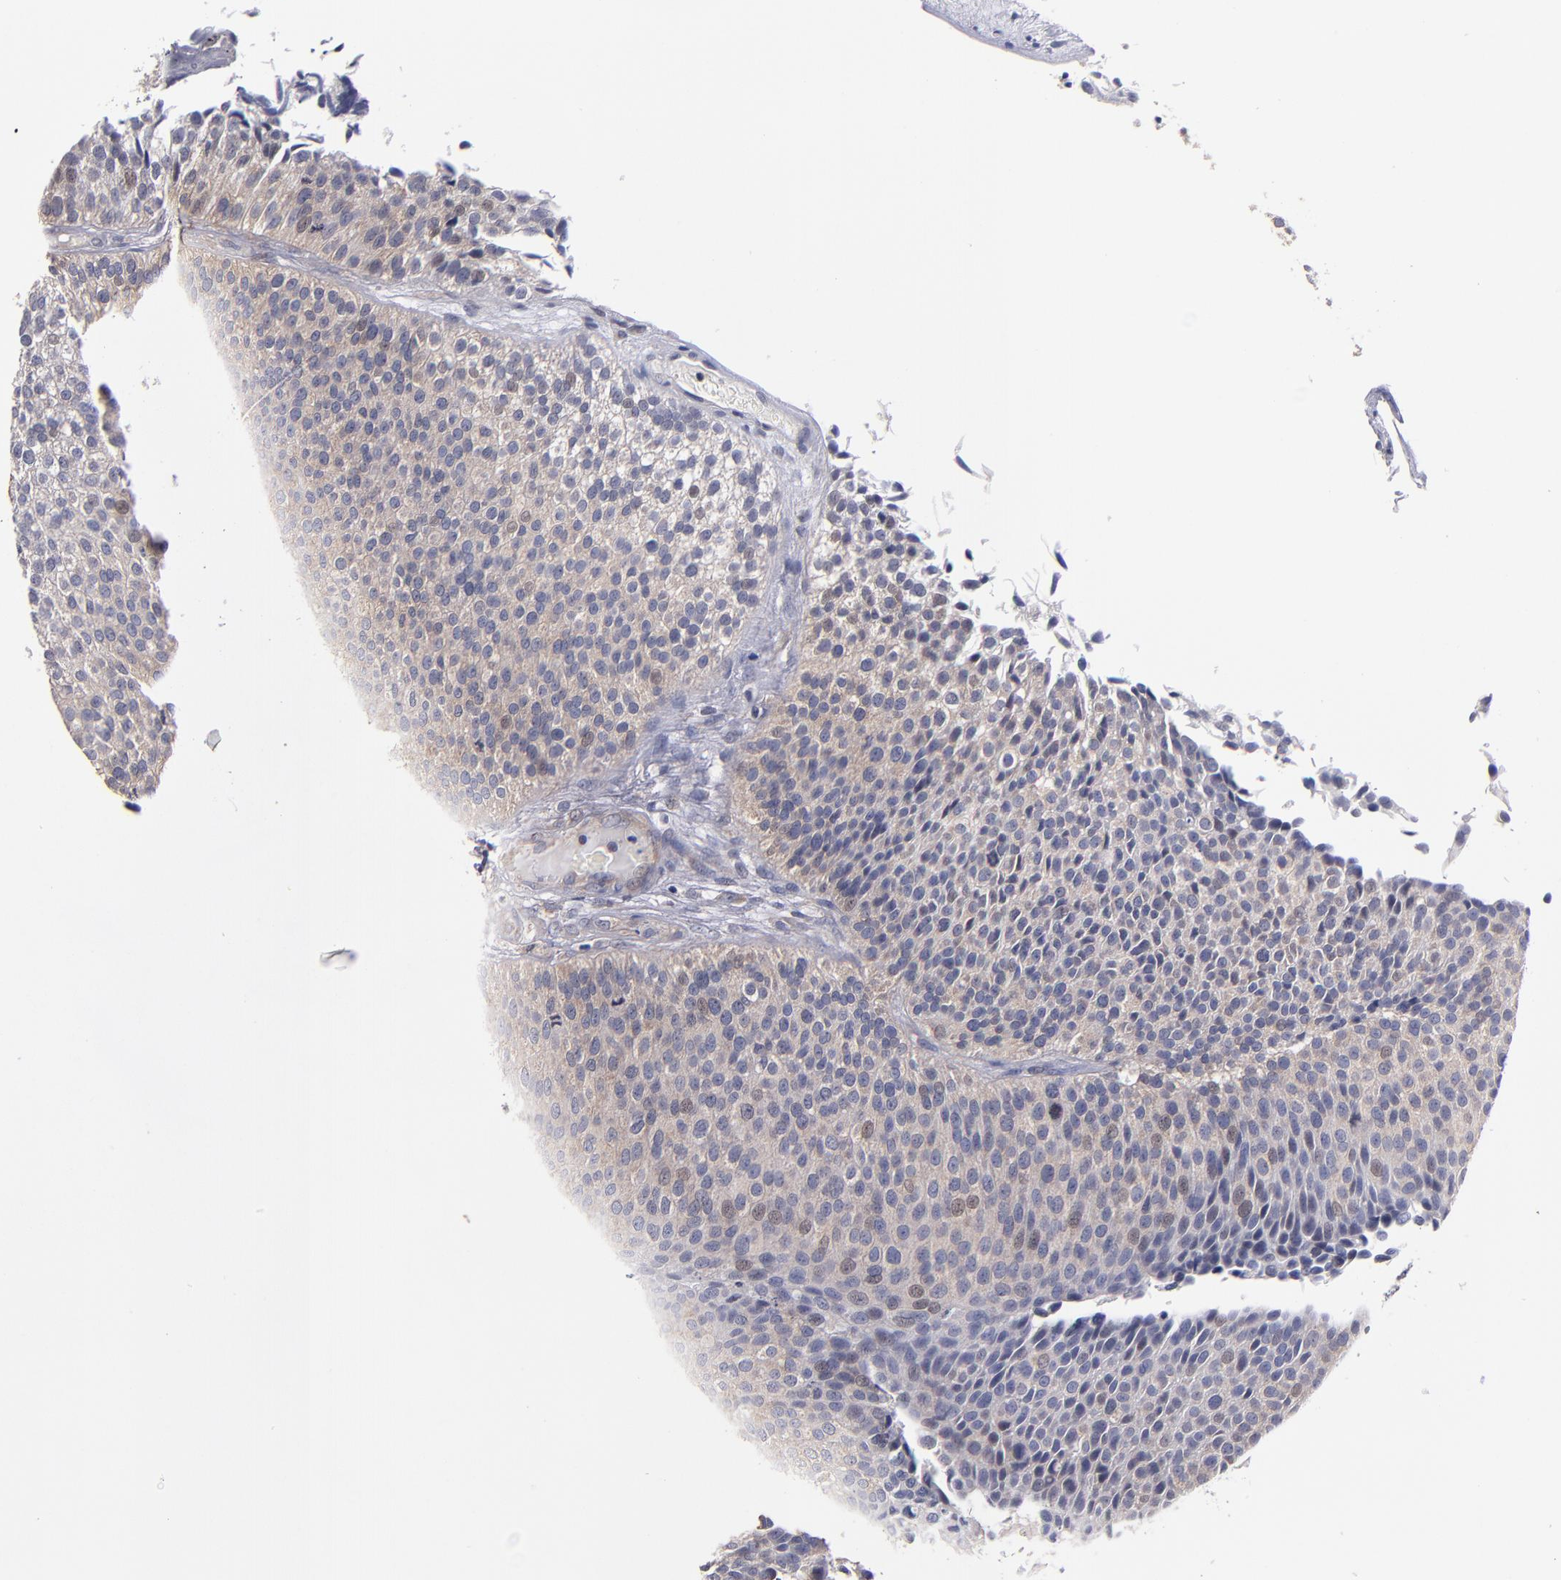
{"staining": {"intensity": "weak", "quantity": ">75%", "location": "cytoplasmic/membranous"}, "tissue": "urothelial cancer", "cell_type": "Tumor cells", "image_type": "cancer", "snomed": [{"axis": "morphology", "description": "Urothelial carcinoma, Low grade"}, {"axis": "topography", "description": "Urinary bladder"}], "caption": "A micrograph showing weak cytoplasmic/membranous staining in about >75% of tumor cells in urothelial cancer, as visualized by brown immunohistochemical staining.", "gene": "EIF3L", "patient": {"sex": "male", "age": 84}}